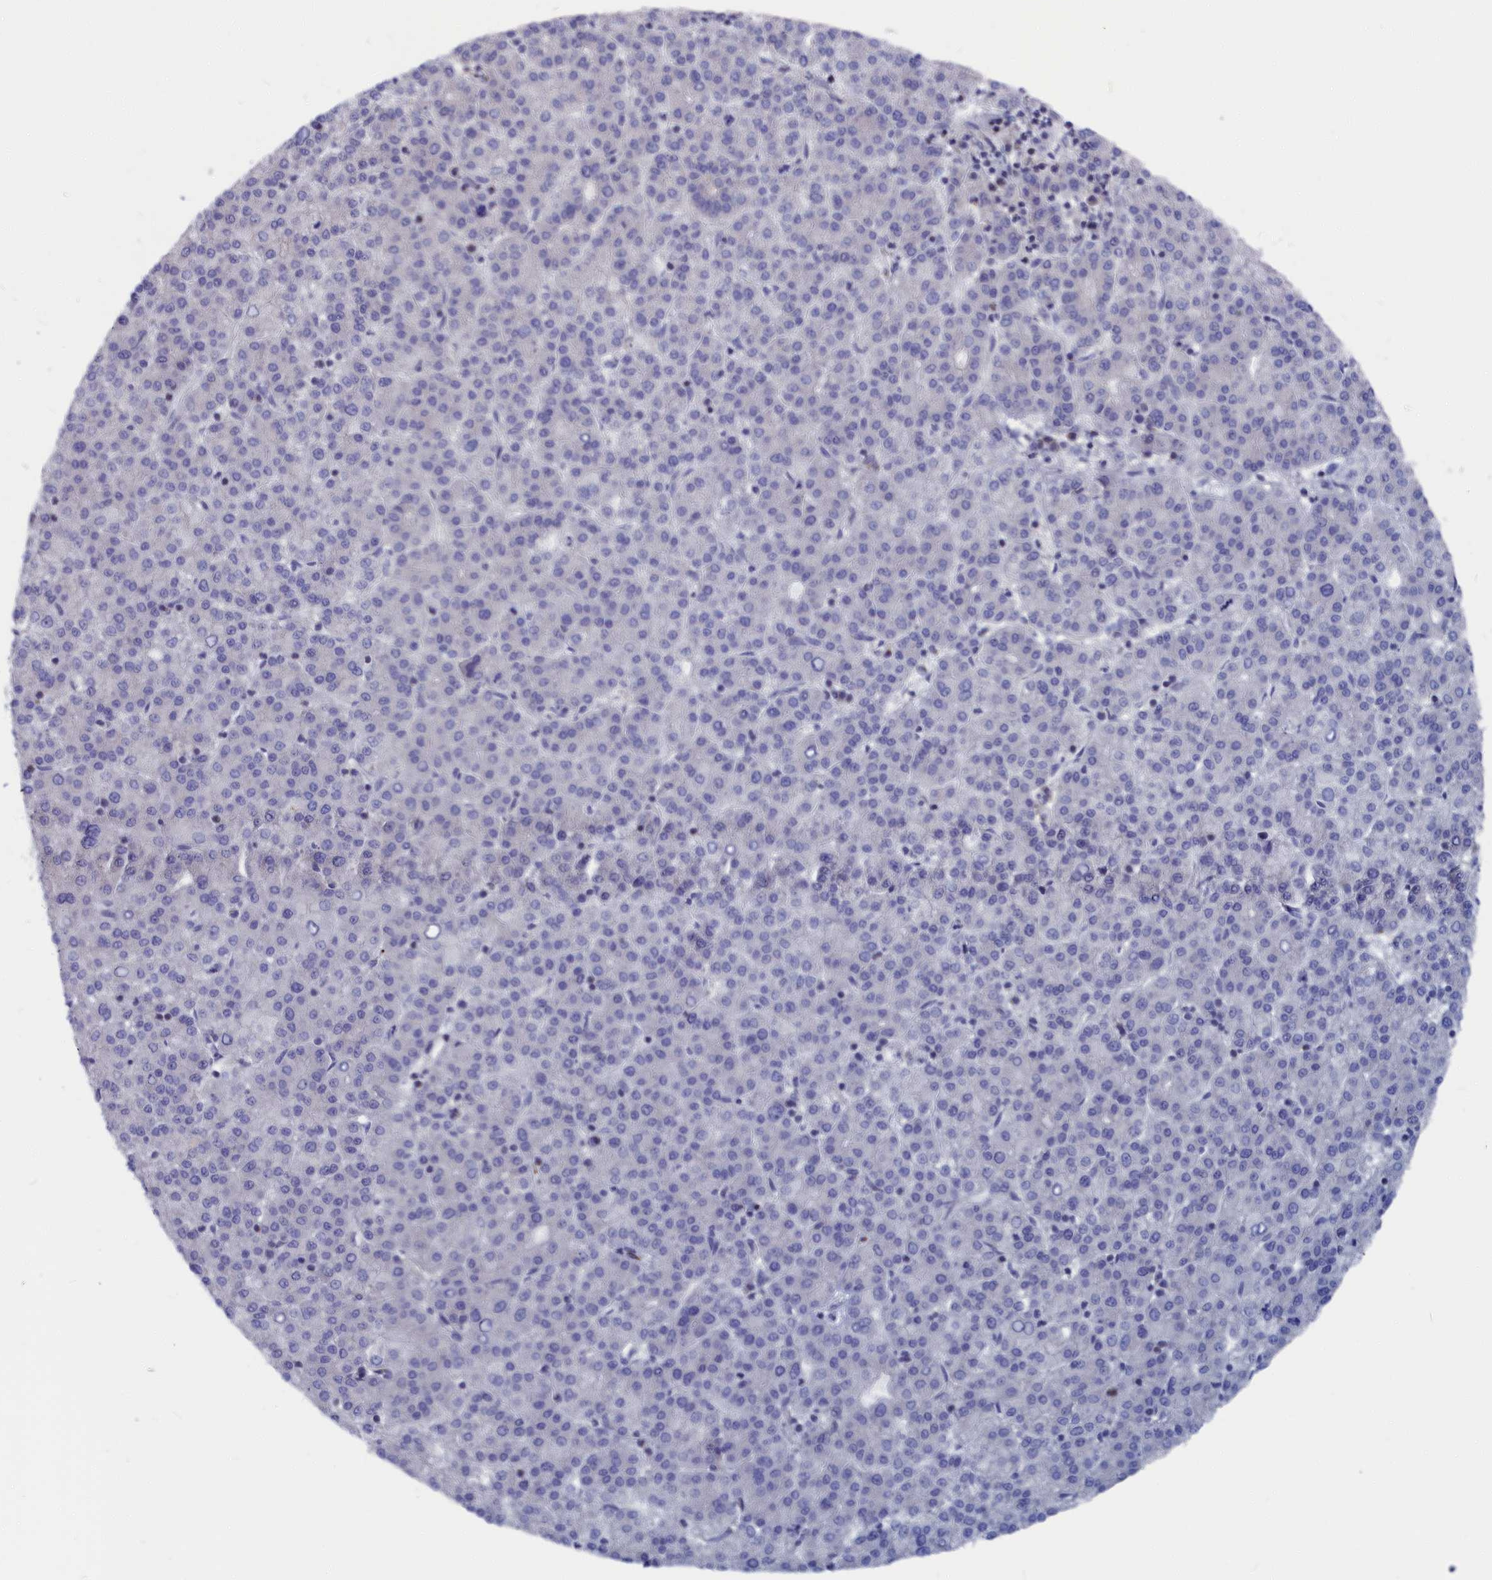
{"staining": {"intensity": "negative", "quantity": "none", "location": "none"}, "tissue": "liver cancer", "cell_type": "Tumor cells", "image_type": "cancer", "snomed": [{"axis": "morphology", "description": "Carcinoma, Hepatocellular, NOS"}, {"axis": "topography", "description": "Liver"}], "caption": "Tumor cells show no significant expression in liver cancer (hepatocellular carcinoma). (DAB (3,3'-diaminobenzidine) immunohistochemistry (IHC), high magnification).", "gene": "CEND1", "patient": {"sex": "female", "age": 58}}